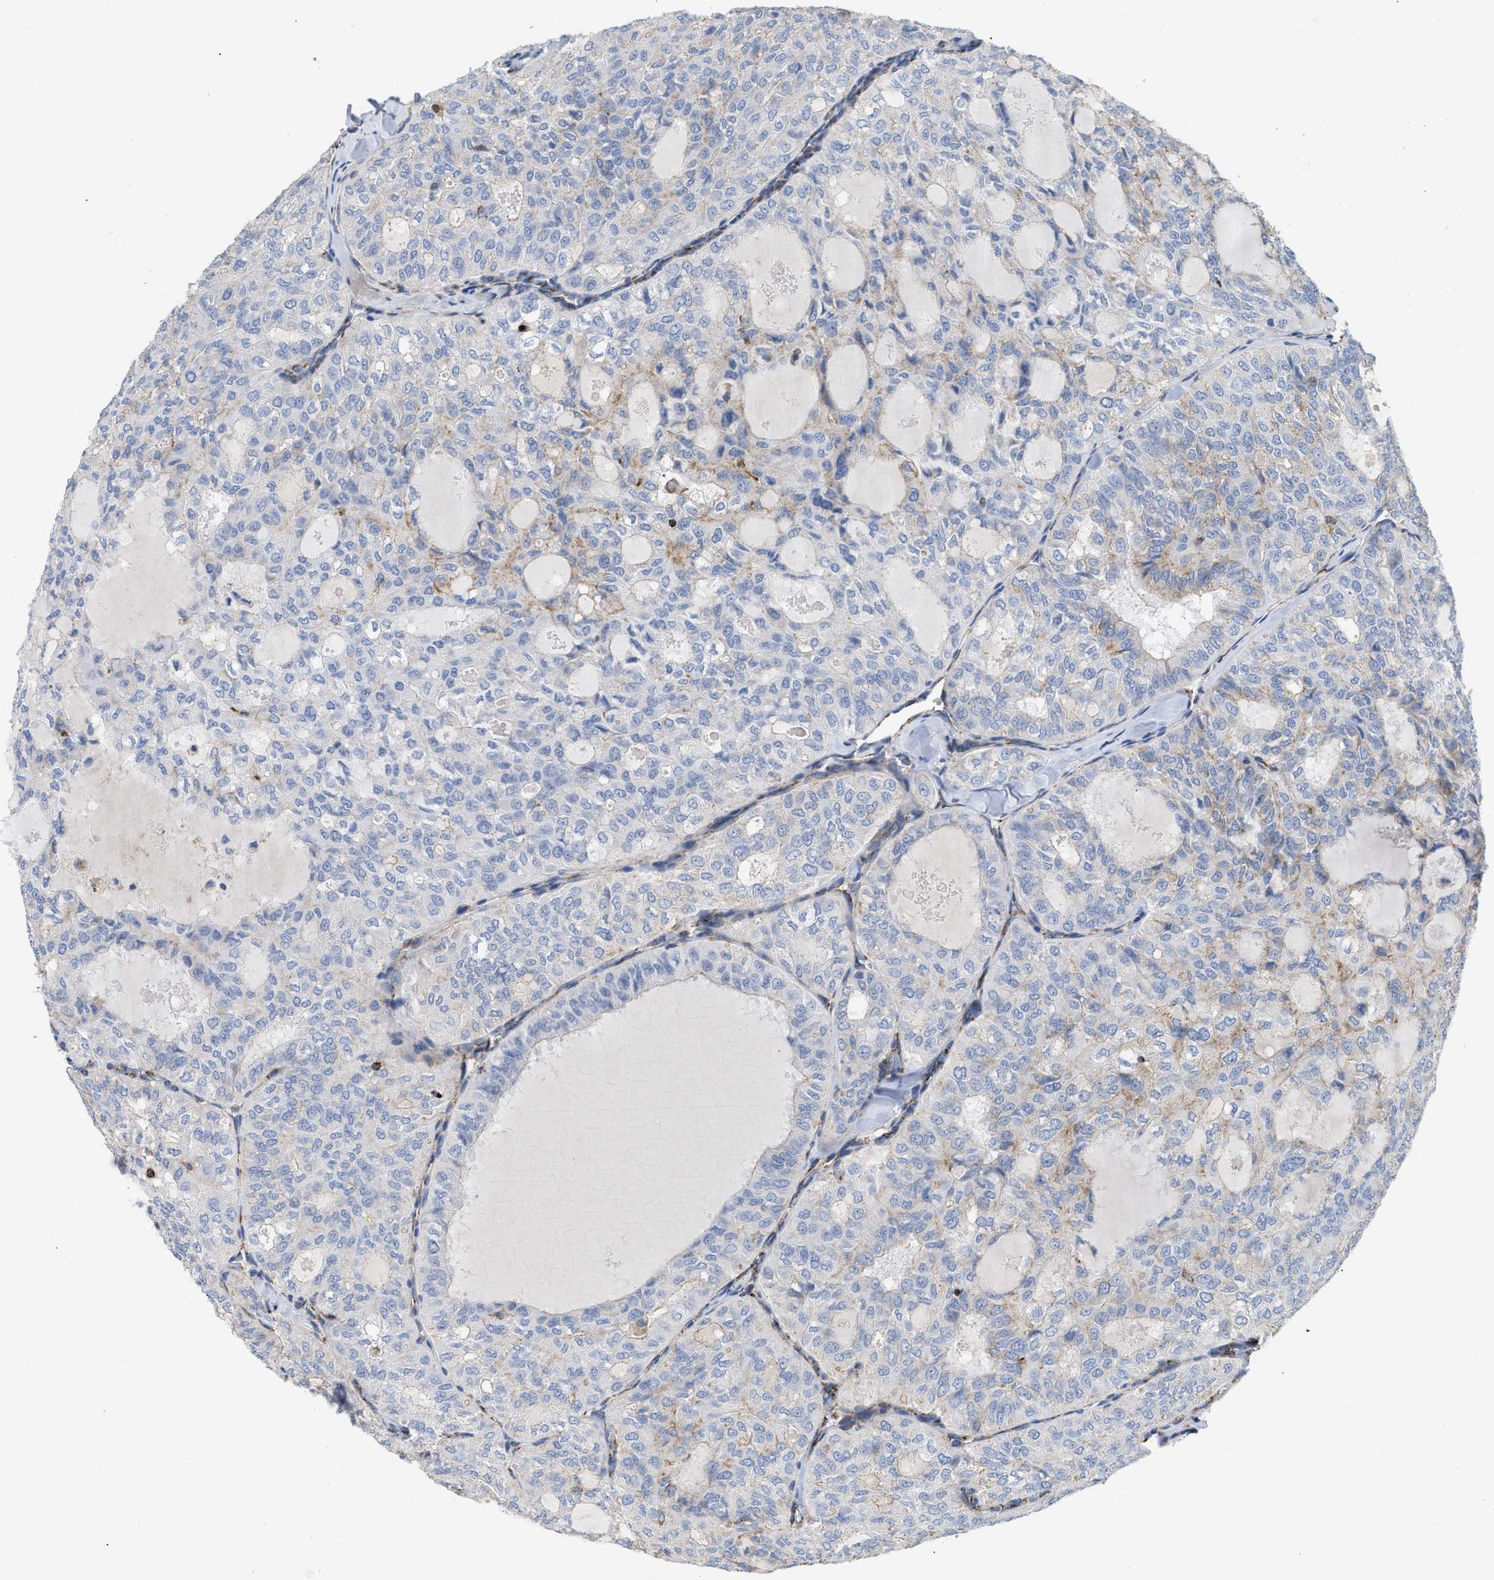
{"staining": {"intensity": "moderate", "quantity": "25%-75%", "location": "cytoplasmic/membranous"}, "tissue": "thyroid cancer", "cell_type": "Tumor cells", "image_type": "cancer", "snomed": [{"axis": "morphology", "description": "Follicular adenoma carcinoma, NOS"}, {"axis": "topography", "description": "Thyroid gland"}], "caption": "Human follicular adenoma carcinoma (thyroid) stained with a brown dye demonstrates moderate cytoplasmic/membranous positive positivity in about 25%-75% of tumor cells.", "gene": "GRB10", "patient": {"sex": "male", "age": 75}}